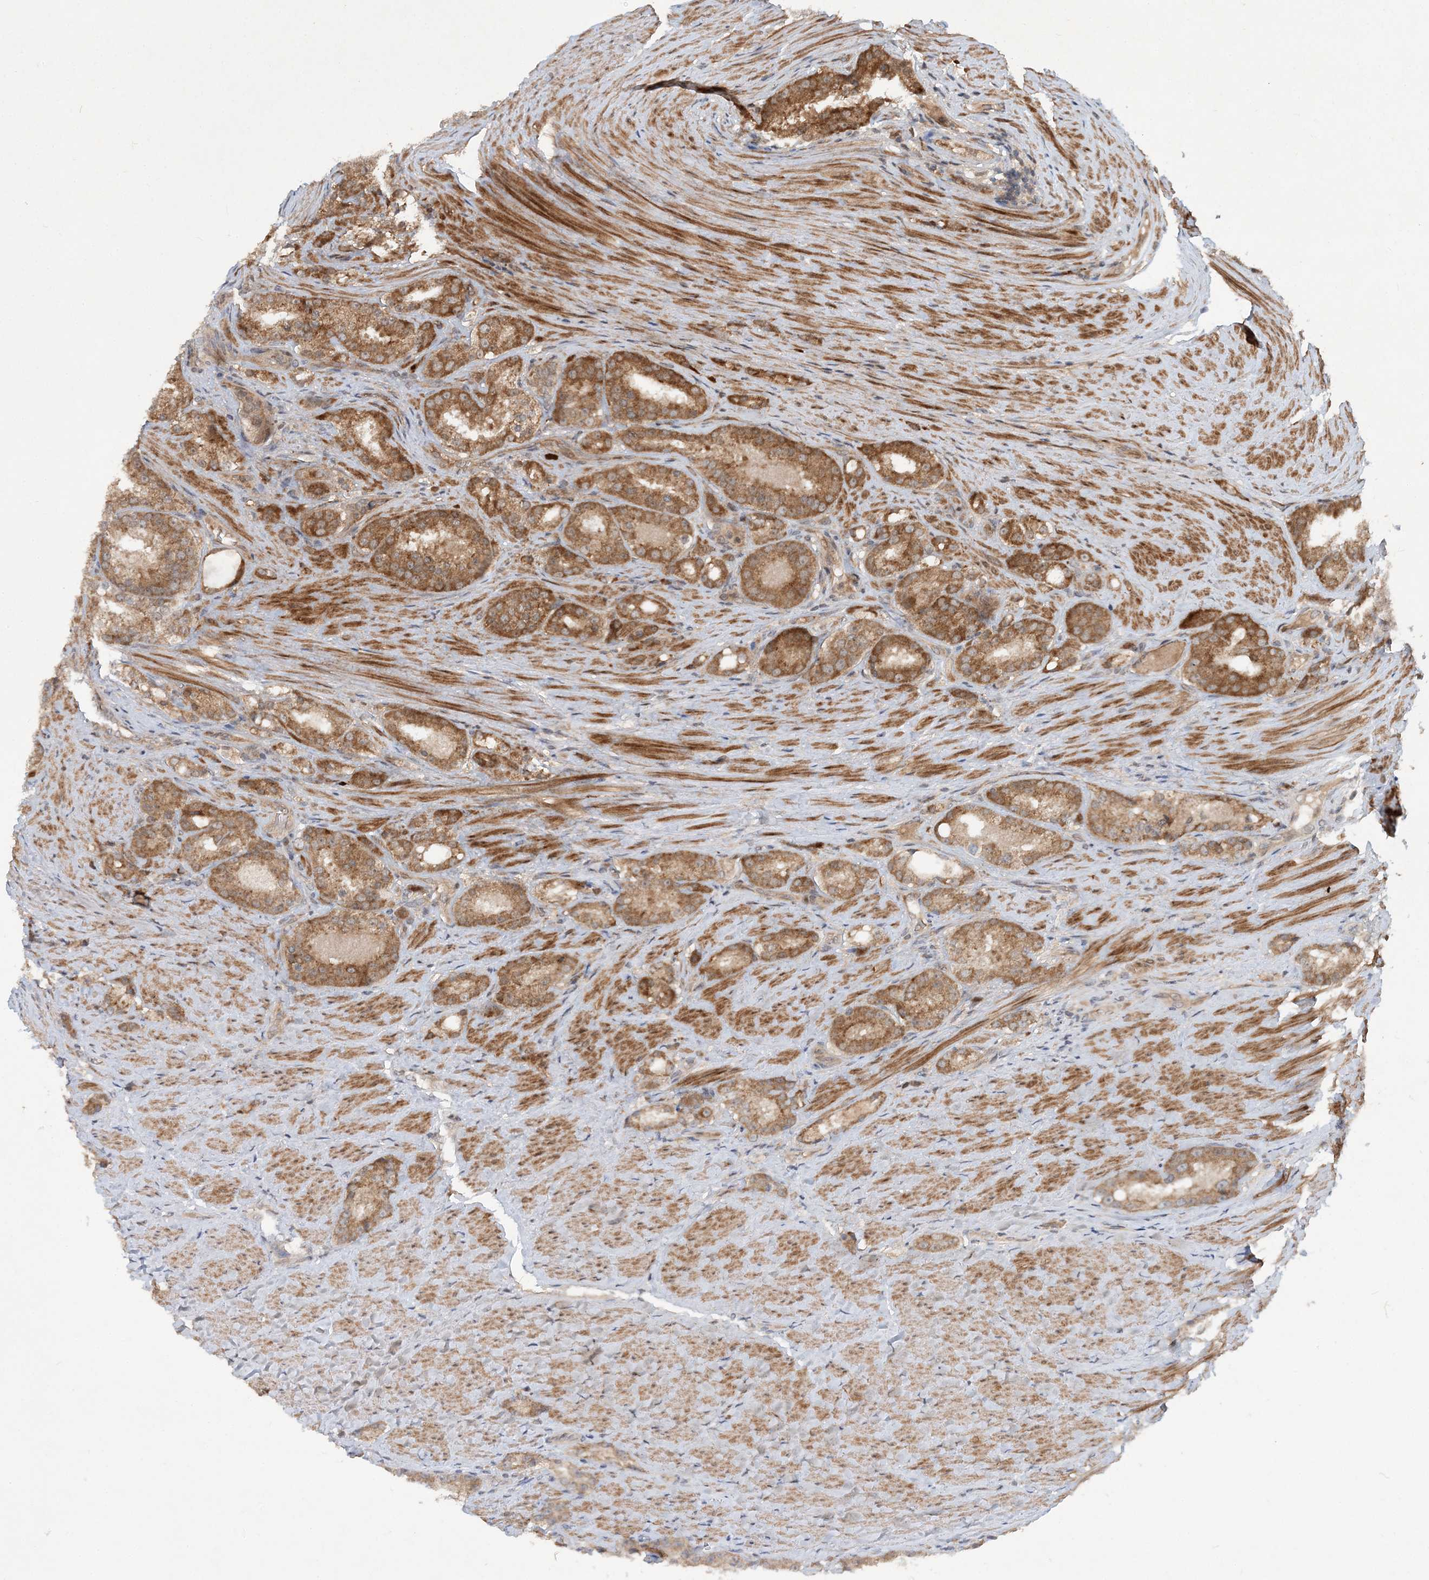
{"staining": {"intensity": "moderate", "quantity": ">75%", "location": "cytoplasmic/membranous"}, "tissue": "prostate cancer", "cell_type": "Tumor cells", "image_type": "cancer", "snomed": [{"axis": "morphology", "description": "Adenocarcinoma, High grade"}, {"axis": "topography", "description": "Prostate"}], "caption": "Brown immunohistochemical staining in prostate cancer reveals moderate cytoplasmic/membranous staining in about >75% of tumor cells. Using DAB (brown) and hematoxylin (blue) stains, captured at high magnification using brightfield microscopy.", "gene": "UBR3", "patient": {"sex": "male", "age": 60}}